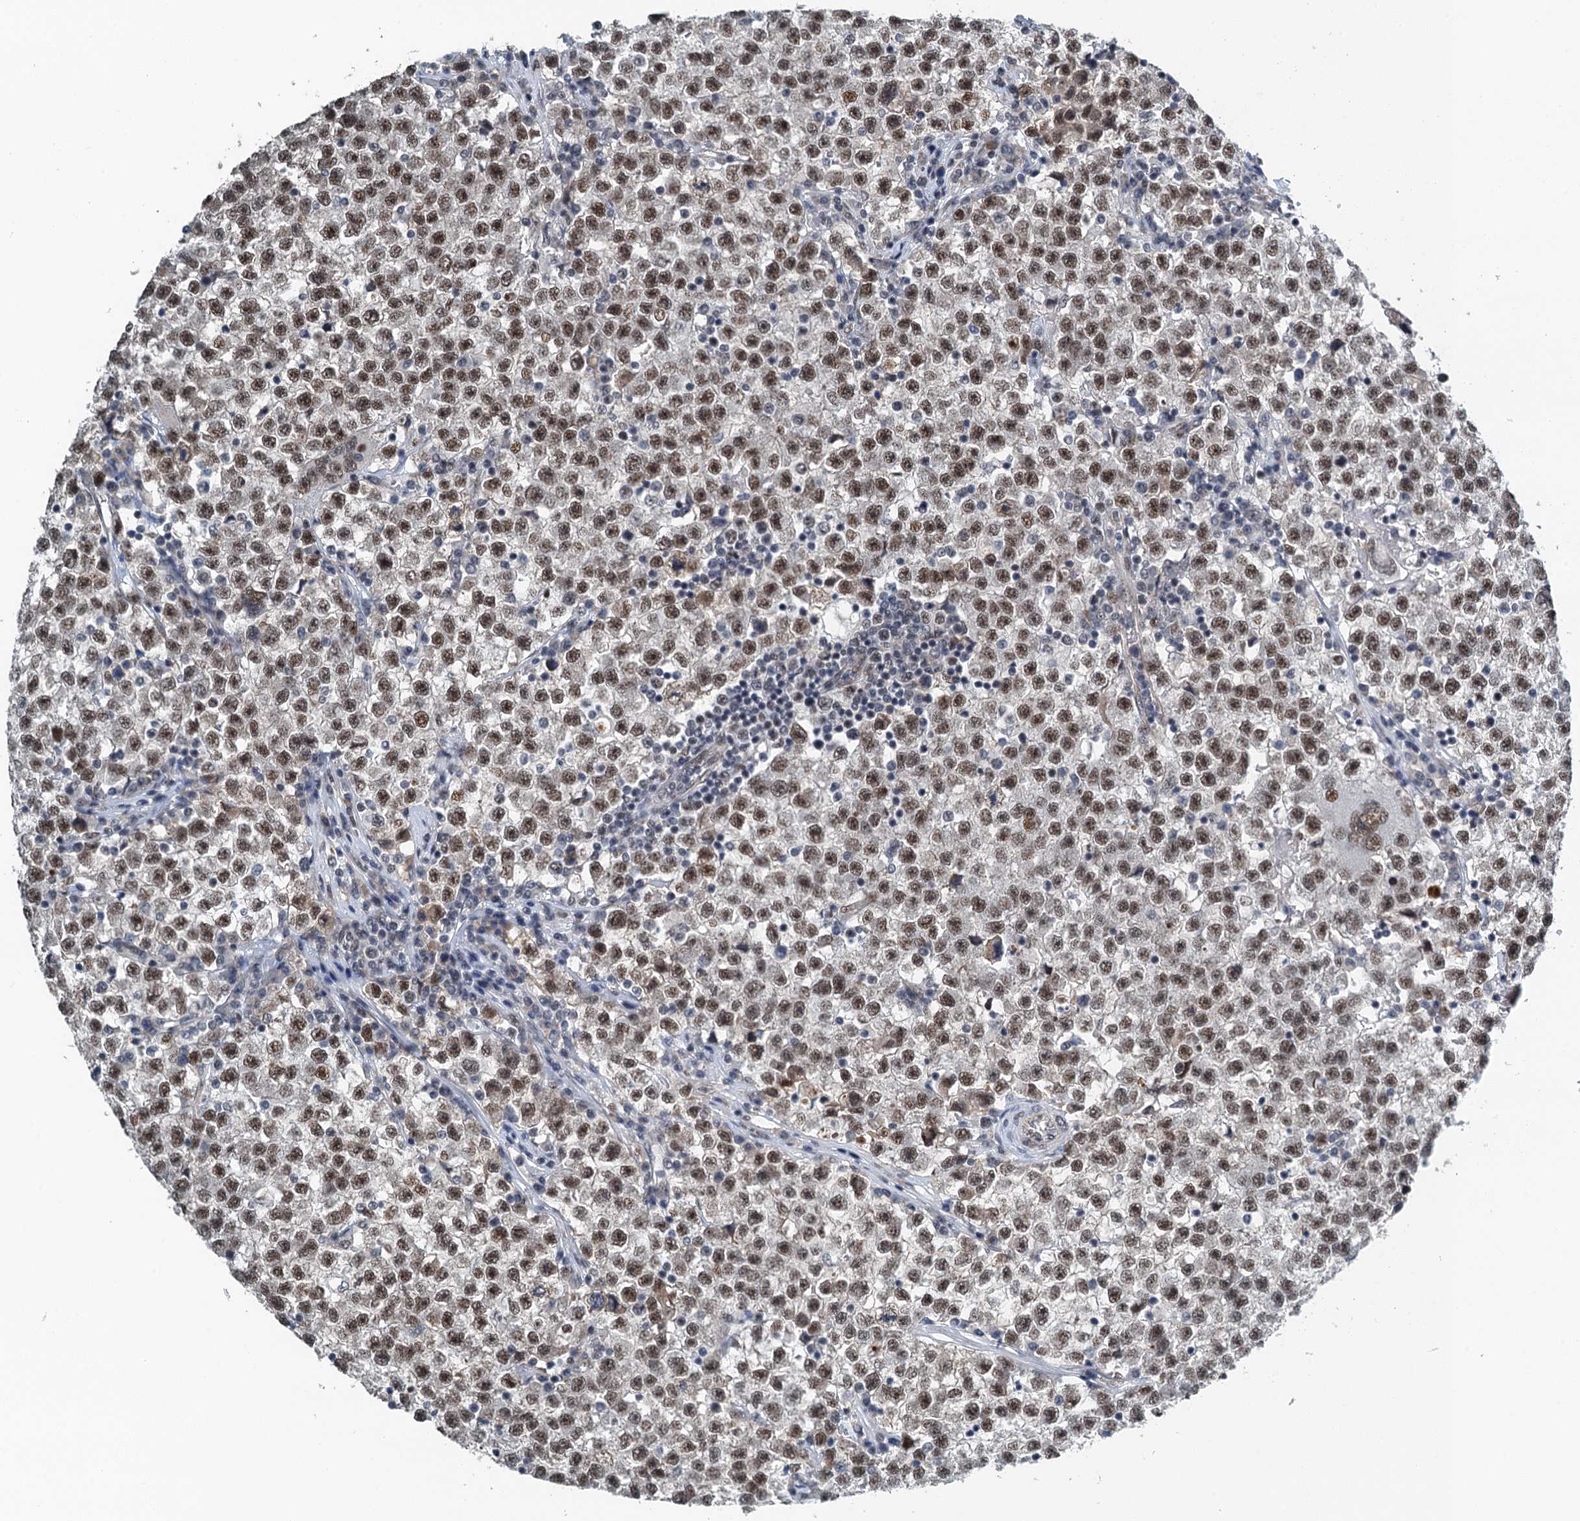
{"staining": {"intensity": "moderate", "quantity": ">75%", "location": "nuclear"}, "tissue": "testis cancer", "cell_type": "Tumor cells", "image_type": "cancer", "snomed": [{"axis": "morphology", "description": "Seminoma, NOS"}, {"axis": "topography", "description": "Testis"}], "caption": "High-power microscopy captured an immunohistochemistry (IHC) histopathology image of testis cancer (seminoma), revealing moderate nuclear staining in about >75% of tumor cells. Nuclei are stained in blue.", "gene": "MTA3", "patient": {"sex": "male", "age": 22}}